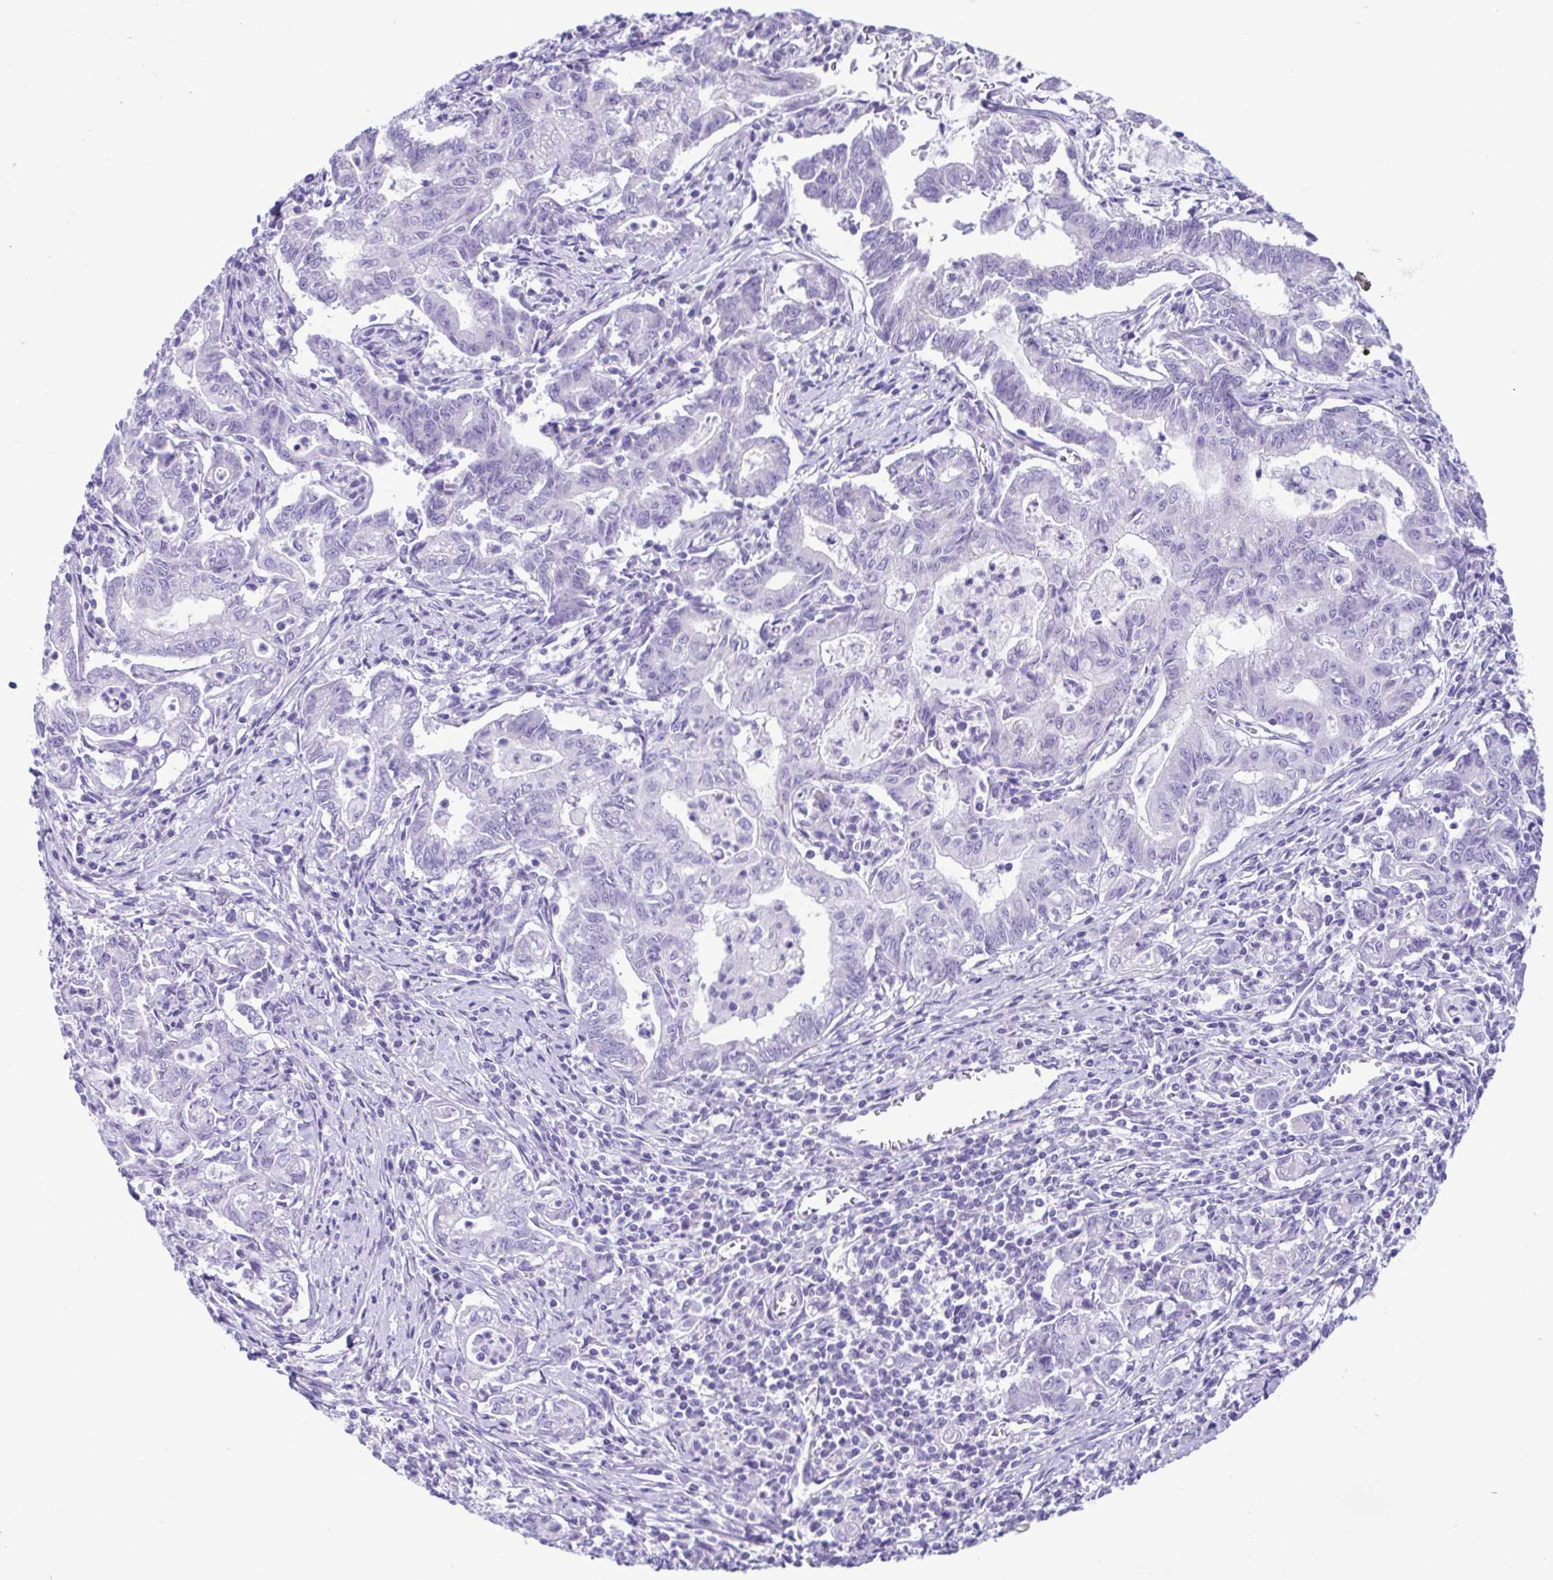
{"staining": {"intensity": "negative", "quantity": "none", "location": "none"}, "tissue": "stomach cancer", "cell_type": "Tumor cells", "image_type": "cancer", "snomed": [{"axis": "morphology", "description": "Adenocarcinoma, NOS"}, {"axis": "topography", "description": "Stomach, upper"}], "caption": "Micrograph shows no significant protein staining in tumor cells of stomach adenocarcinoma. The staining was performed using DAB to visualize the protein expression in brown, while the nuclei were stained in blue with hematoxylin (Magnification: 20x).", "gene": "ACTRT3", "patient": {"sex": "female", "age": 79}}